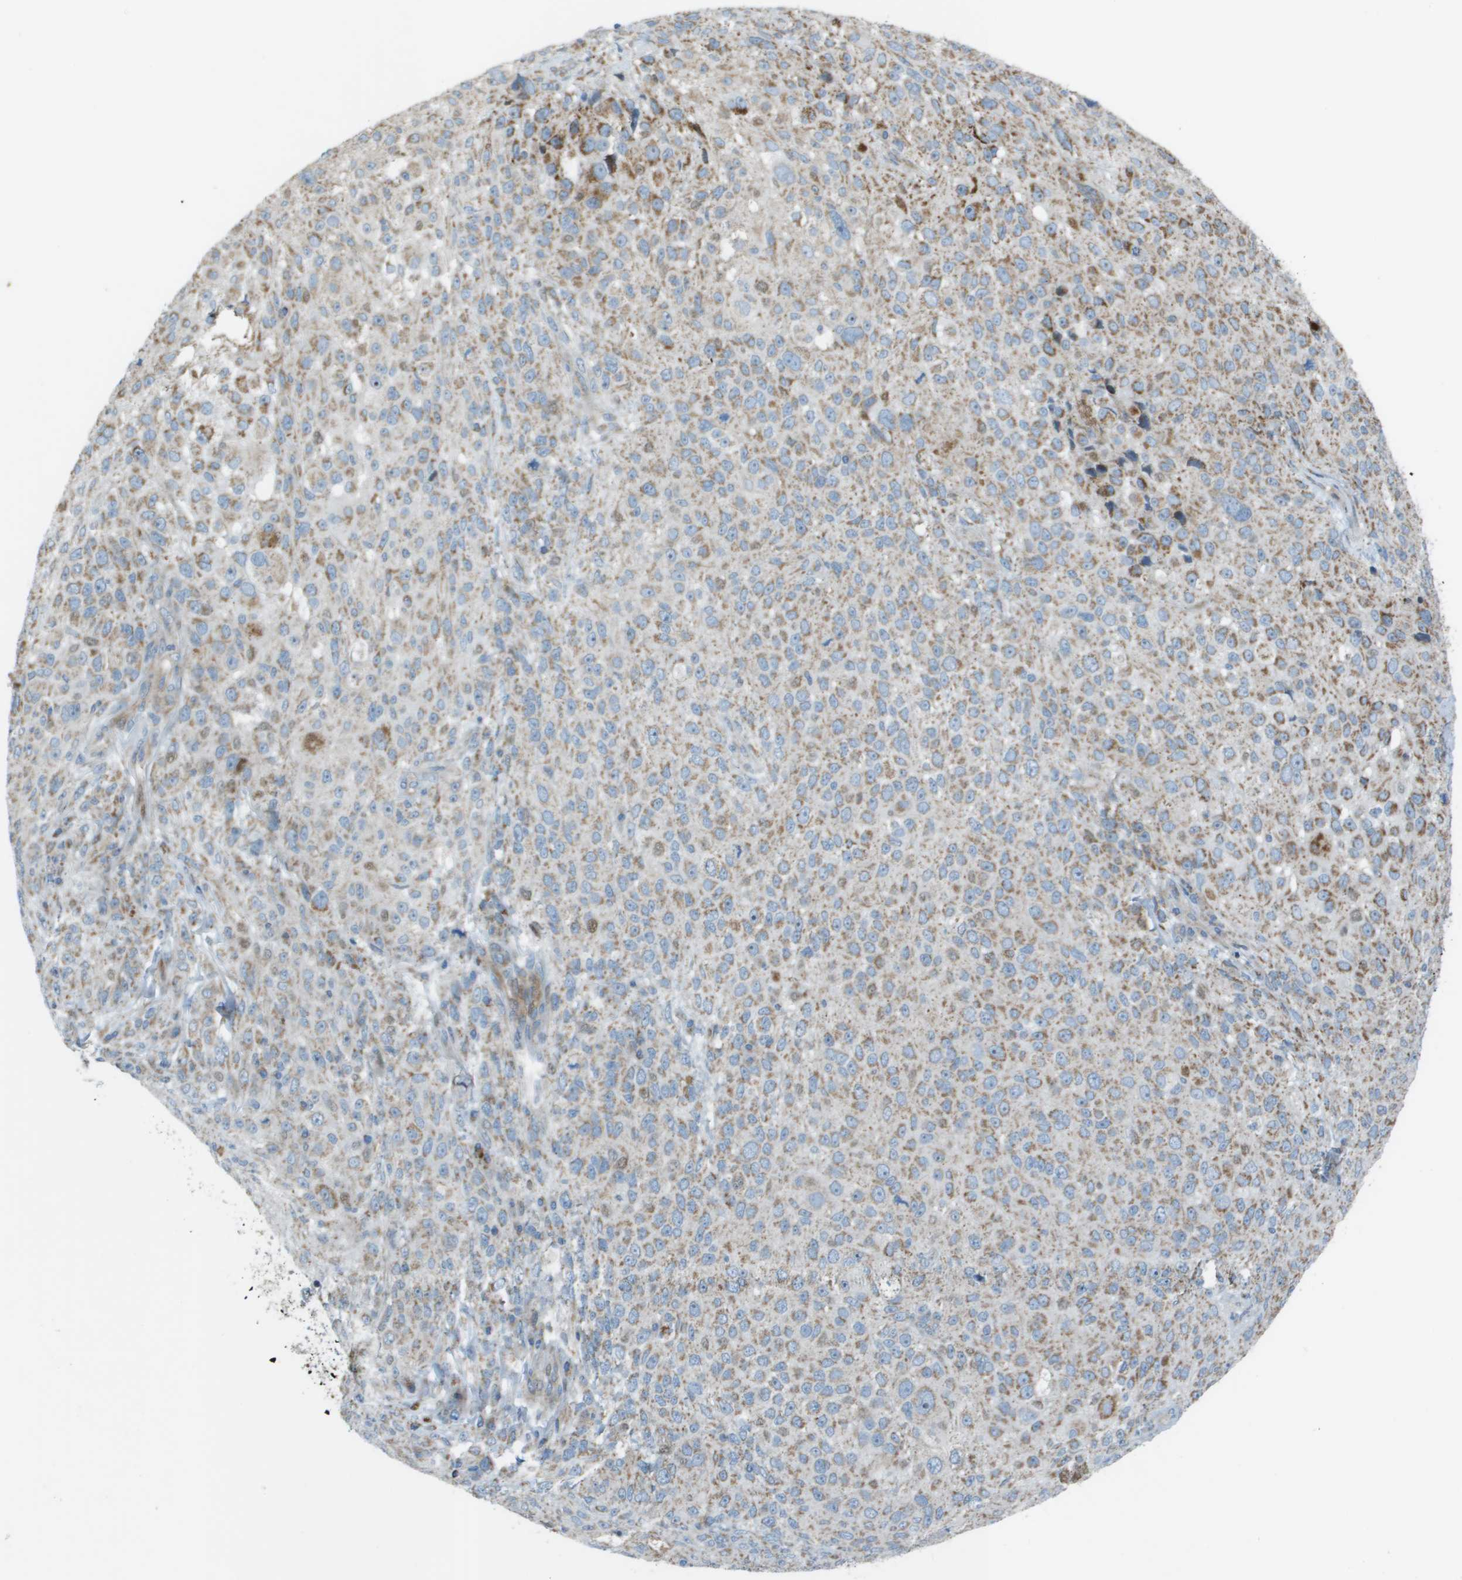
{"staining": {"intensity": "weak", "quantity": ">75%", "location": "cytoplasmic/membranous"}, "tissue": "melanoma", "cell_type": "Tumor cells", "image_type": "cancer", "snomed": [{"axis": "morphology", "description": "Necrosis, NOS"}, {"axis": "morphology", "description": "Malignant melanoma, NOS"}, {"axis": "topography", "description": "Skin"}], "caption": "Approximately >75% of tumor cells in malignant melanoma show weak cytoplasmic/membranous protein expression as visualized by brown immunohistochemical staining.", "gene": "MGAT3", "patient": {"sex": "female", "age": 87}}